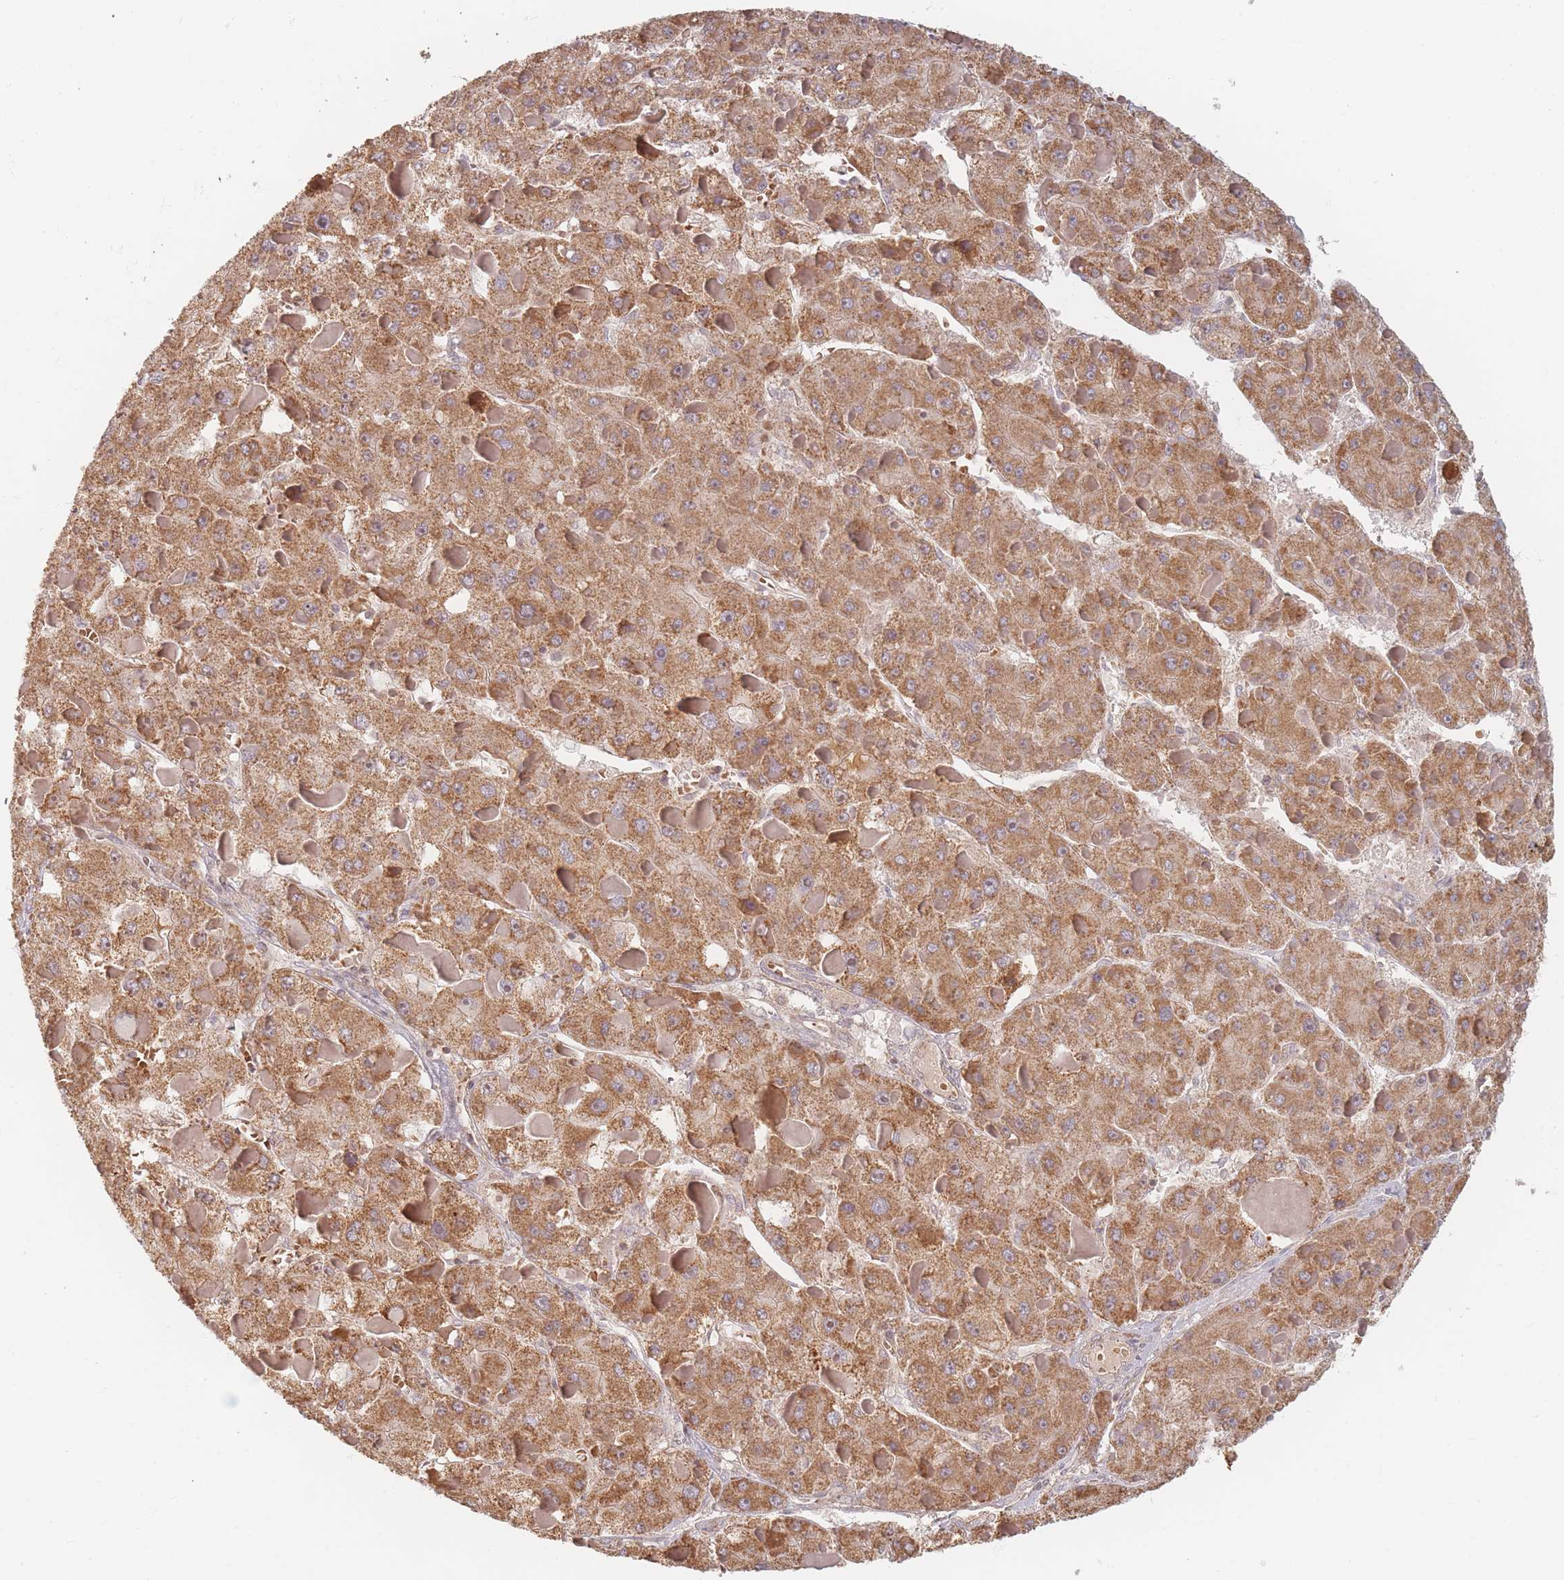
{"staining": {"intensity": "moderate", "quantity": ">75%", "location": "cytoplasmic/membranous"}, "tissue": "liver cancer", "cell_type": "Tumor cells", "image_type": "cancer", "snomed": [{"axis": "morphology", "description": "Carcinoma, Hepatocellular, NOS"}, {"axis": "topography", "description": "Liver"}], "caption": "Protein expression analysis of liver hepatocellular carcinoma demonstrates moderate cytoplasmic/membranous staining in about >75% of tumor cells. (IHC, brightfield microscopy, high magnification).", "gene": "OR2M4", "patient": {"sex": "female", "age": 73}}